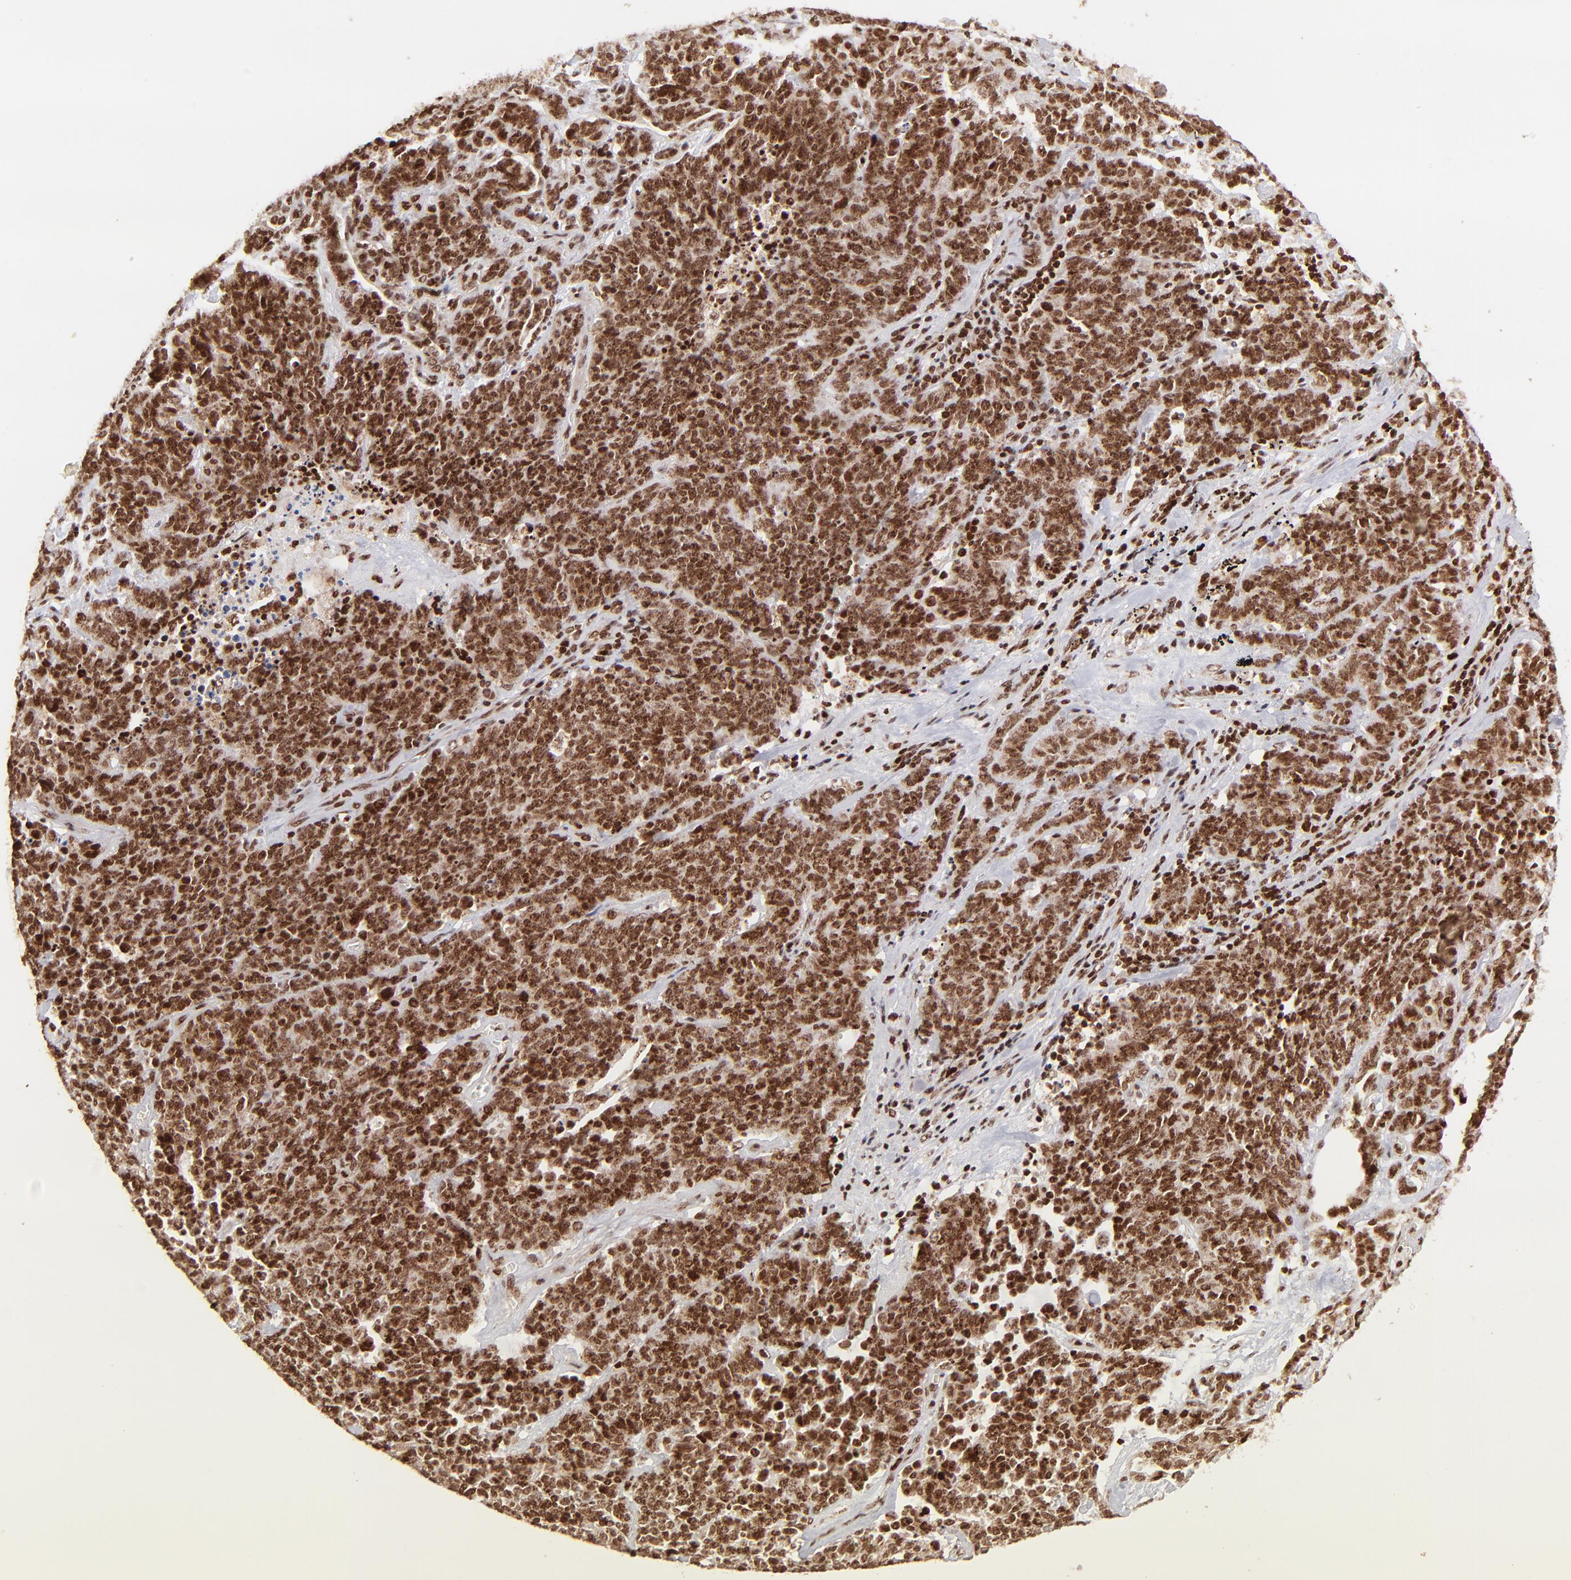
{"staining": {"intensity": "strong", "quantity": ">75%", "location": "cytoplasmic/membranous,nuclear"}, "tissue": "lung cancer", "cell_type": "Tumor cells", "image_type": "cancer", "snomed": [{"axis": "morphology", "description": "Neoplasm, malignant, NOS"}, {"axis": "topography", "description": "Lung"}], "caption": "Immunohistochemical staining of human lung cancer exhibits high levels of strong cytoplasmic/membranous and nuclear positivity in about >75% of tumor cells. Ihc stains the protein of interest in brown and the nuclei are stained blue.", "gene": "MED15", "patient": {"sex": "female", "age": 58}}